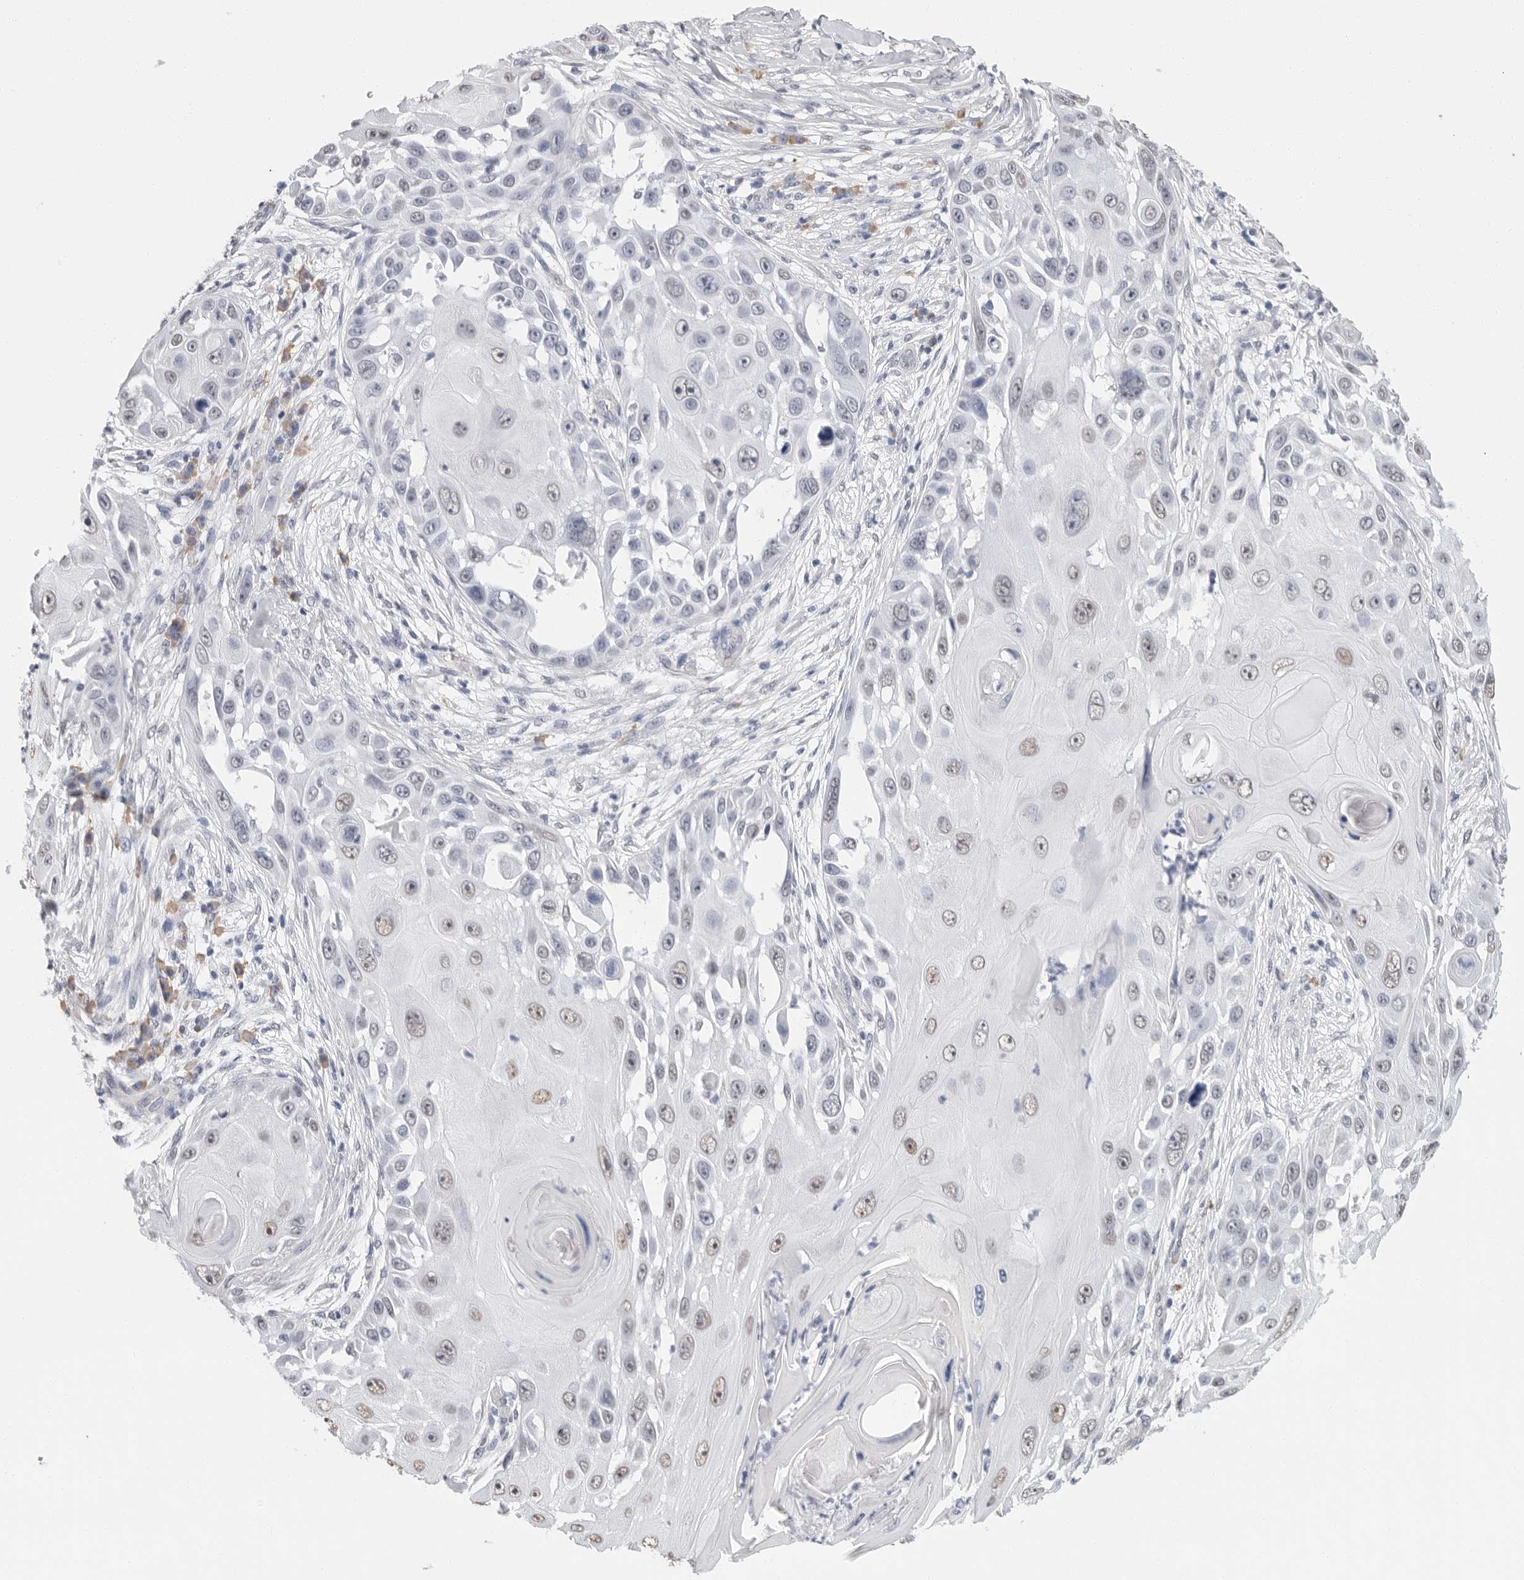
{"staining": {"intensity": "weak", "quantity": "25%-75%", "location": "nuclear"}, "tissue": "skin cancer", "cell_type": "Tumor cells", "image_type": "cancer", "snomed": [{"axis": "morphology", "description": "Squamous cell carcinoma, NOS"}, {"axis": "topography", "description": "Skin"}], "caption": "This histopathology image reveals IHC staining of skin squamous cell carcinoma, with low weak nuclear staining in approximately 25%-75% of tumor cells.", "gene": "ARHGEF10", "patient": {"sex": "female", "age": 44}}